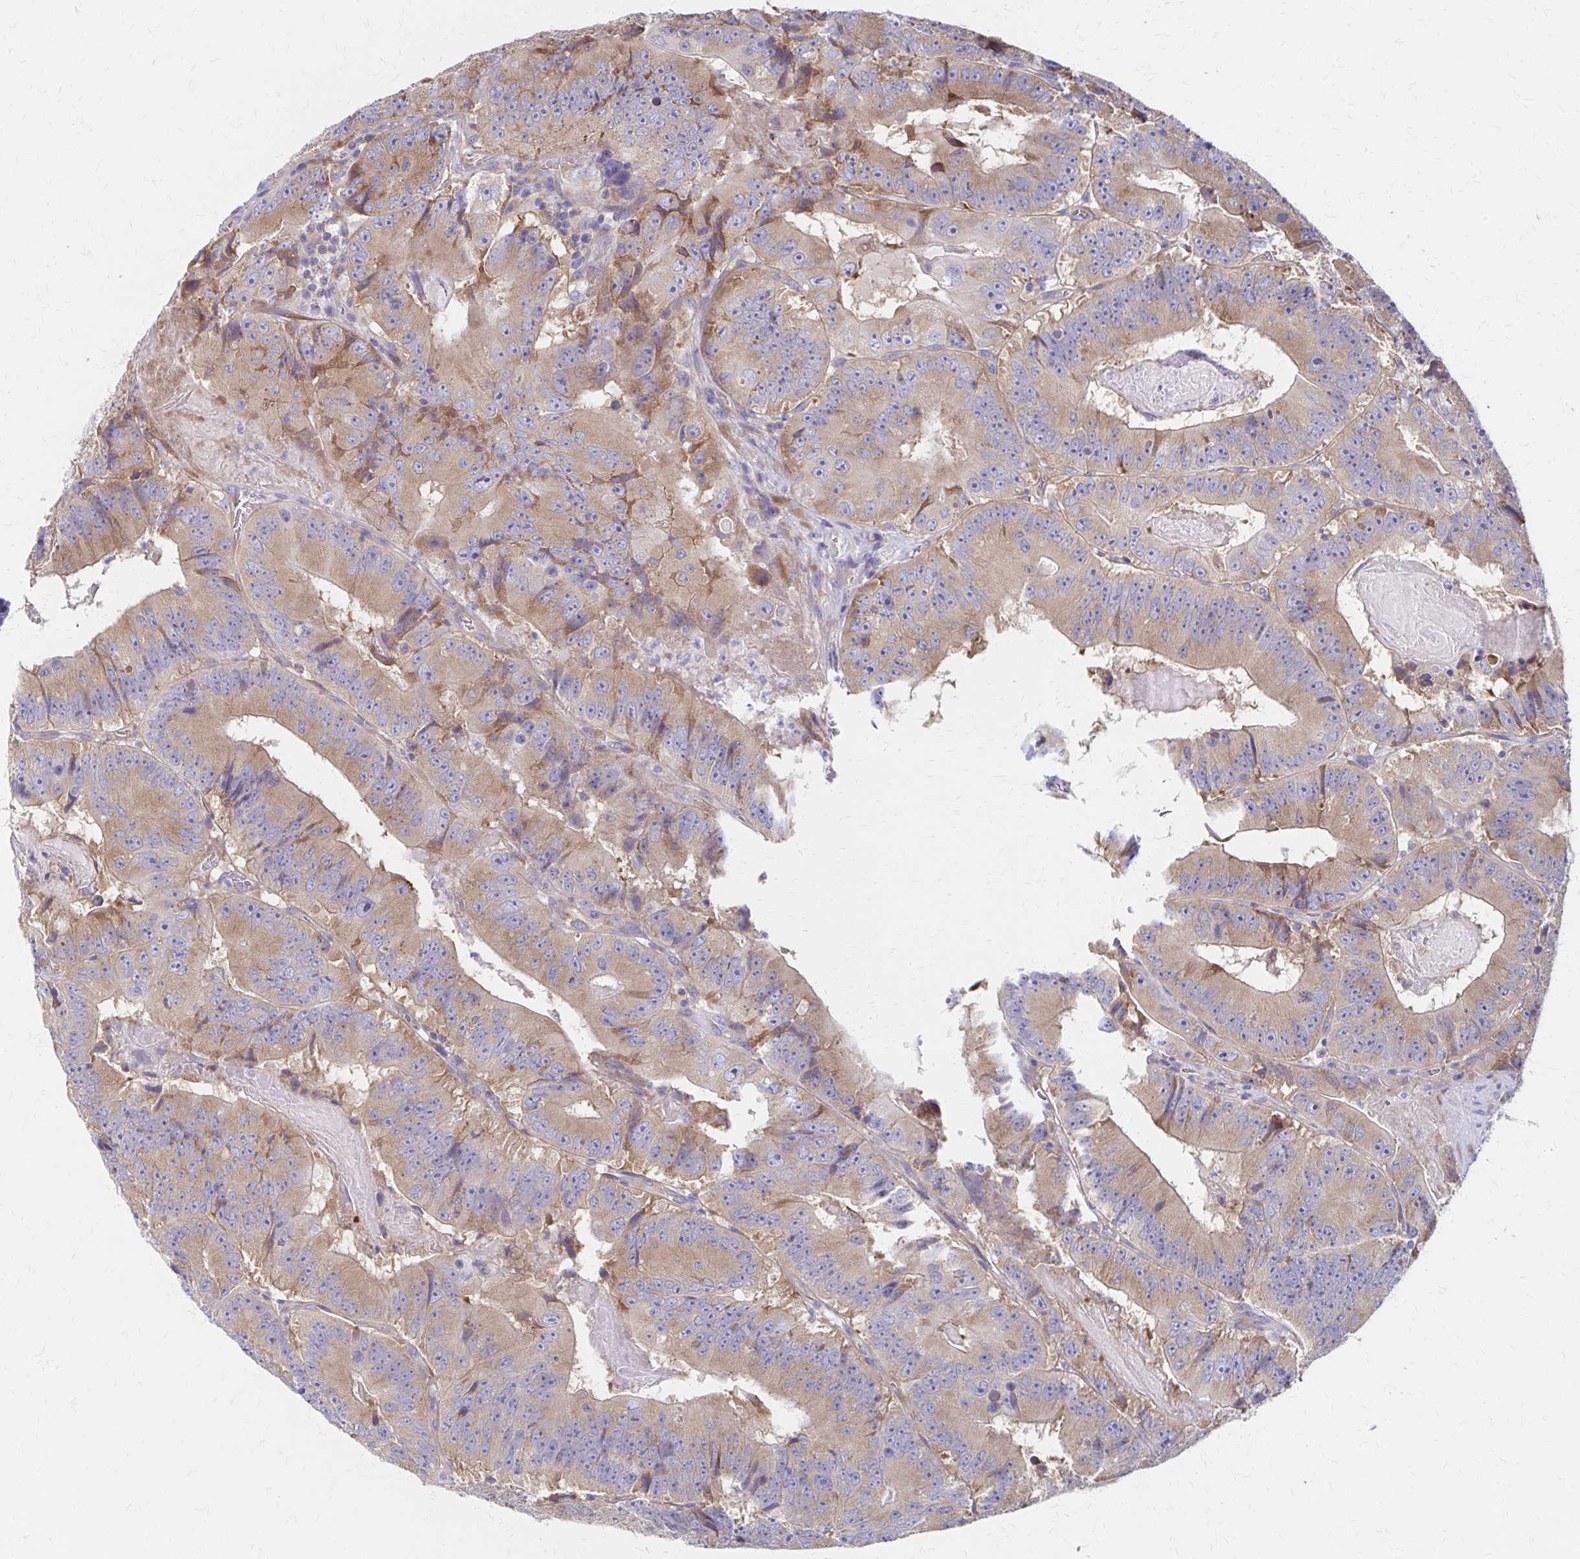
{"staining": {"intensity": "weak", "quantity": ">75%", "location": "cytoplasmic/membranous"}, "tissue": "colorectal cancer", "cell_type": "Tumor cells", "image_type": "cancer", "snomed": [{"axis": "morphology", "description": "Adenocarcinoma, NOS"}, {"axis": "topography", "description": "Colon"}], "caption": "Immunohistochemical staining of human colorectal adenocarcinoma exhibits low levels of weak cytoplasmic/membranous positivity in about >75% of tumor cells.", "gene": "RPL27A", "patient": {"sex": "female", "age": 86}}